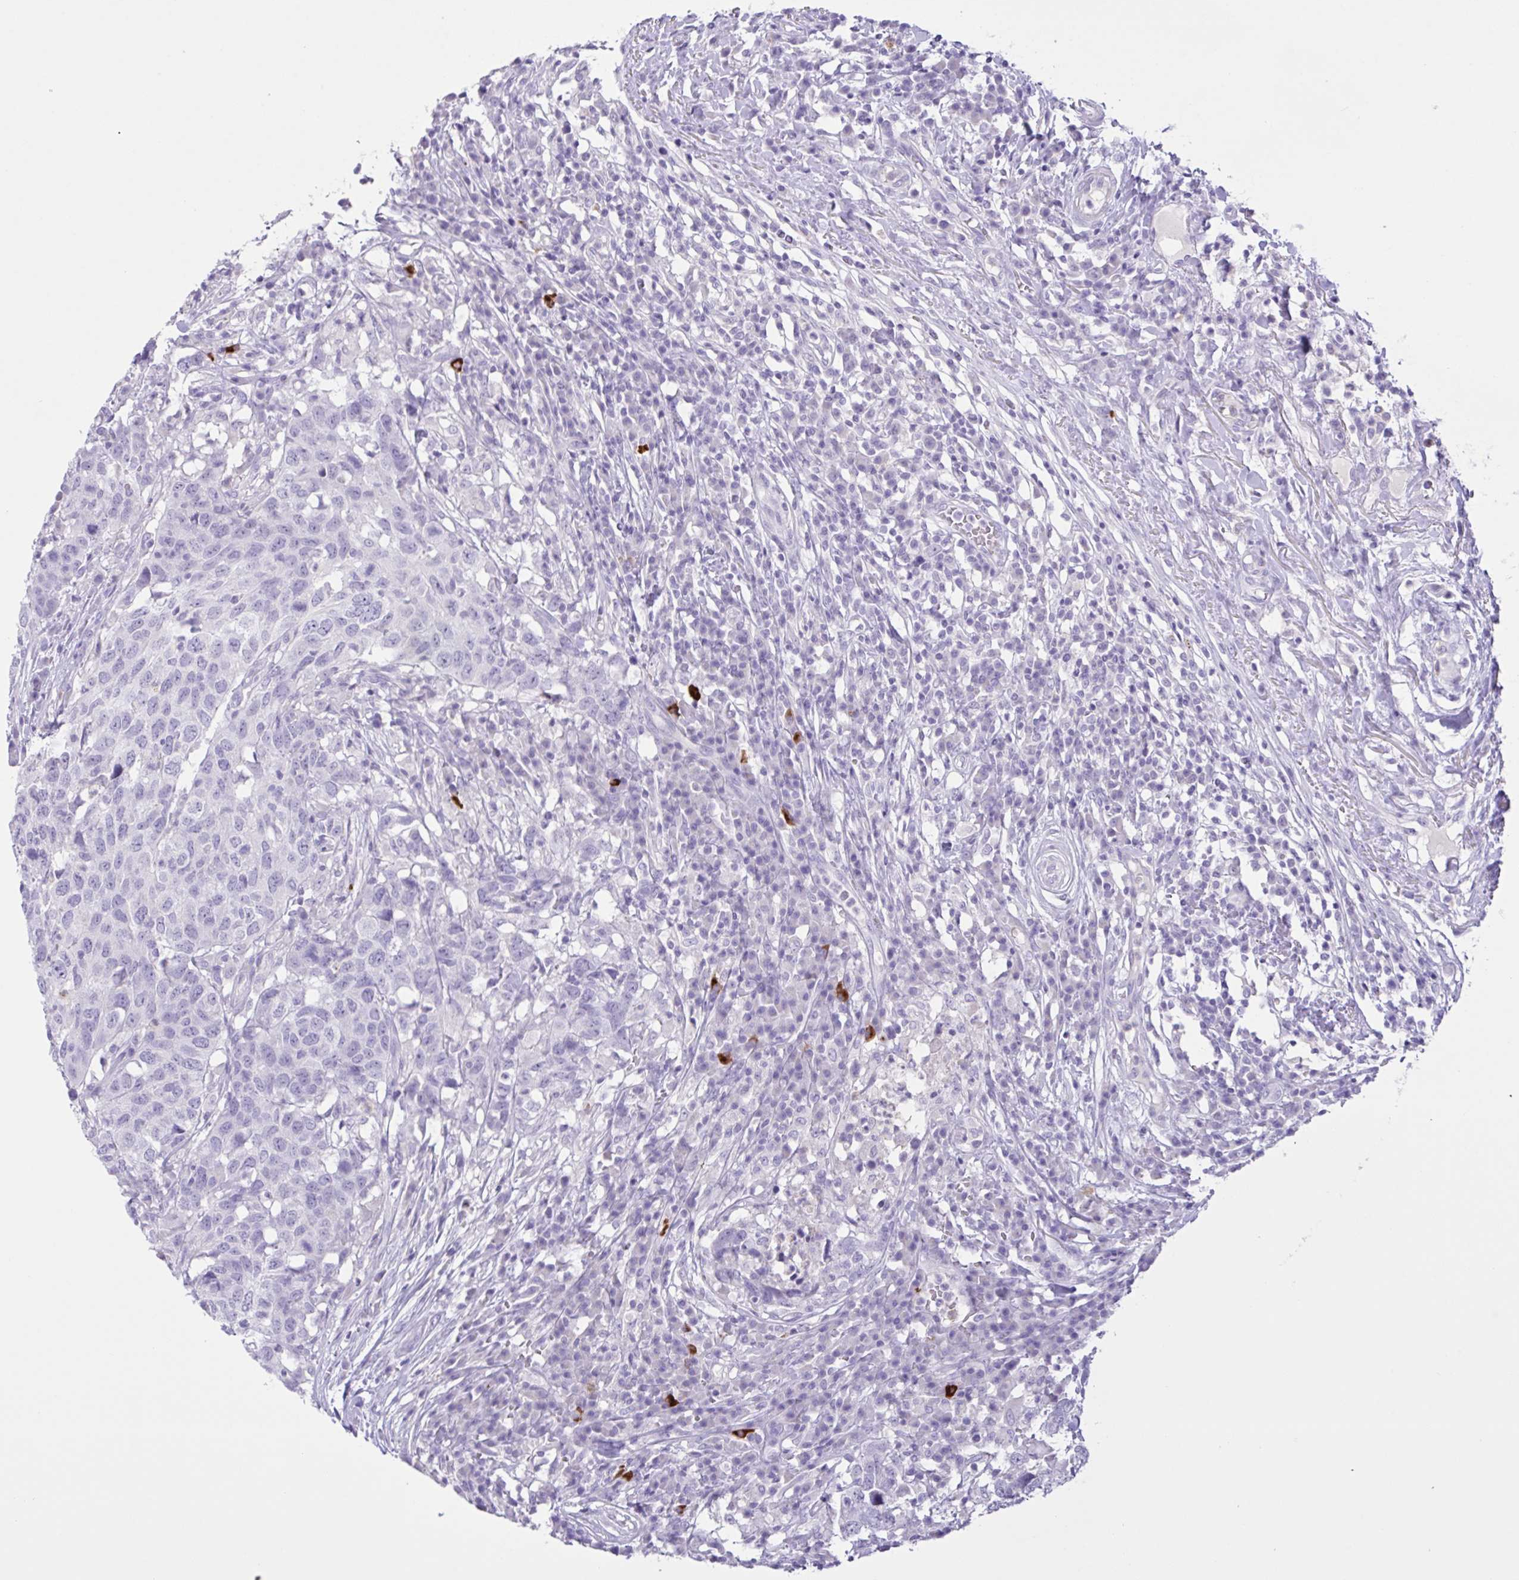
{"staining": {"intensity": "negative", "quantity": "none", "location": "none"}, "tissue": "head and neck cancer", "cell_type": "Tumor cells", "image_type": "cancer", "snomed": [{"axis": "morphology", "description": "Normal tissue, NOS"}, {"axis": "morphology", "description": "Squamous cell carcinoma, NOS"}, {"axis": "topography", "description": "Skeletal muscle"}, {"axis": "topography", "description": "Vascular tissue"}, {"axis": "topography", "description": "Peripheral nerve tissue"}, {"axis": "topography", "description": "Head-Neck"}], "caption": "An immunohistochemistry (IHC) image of head and neck cancer is shown. There is no staining in tumor cells of head and neck cancer.", "gene": "CST11", "patient": {"sex": "male", "age": 66}}